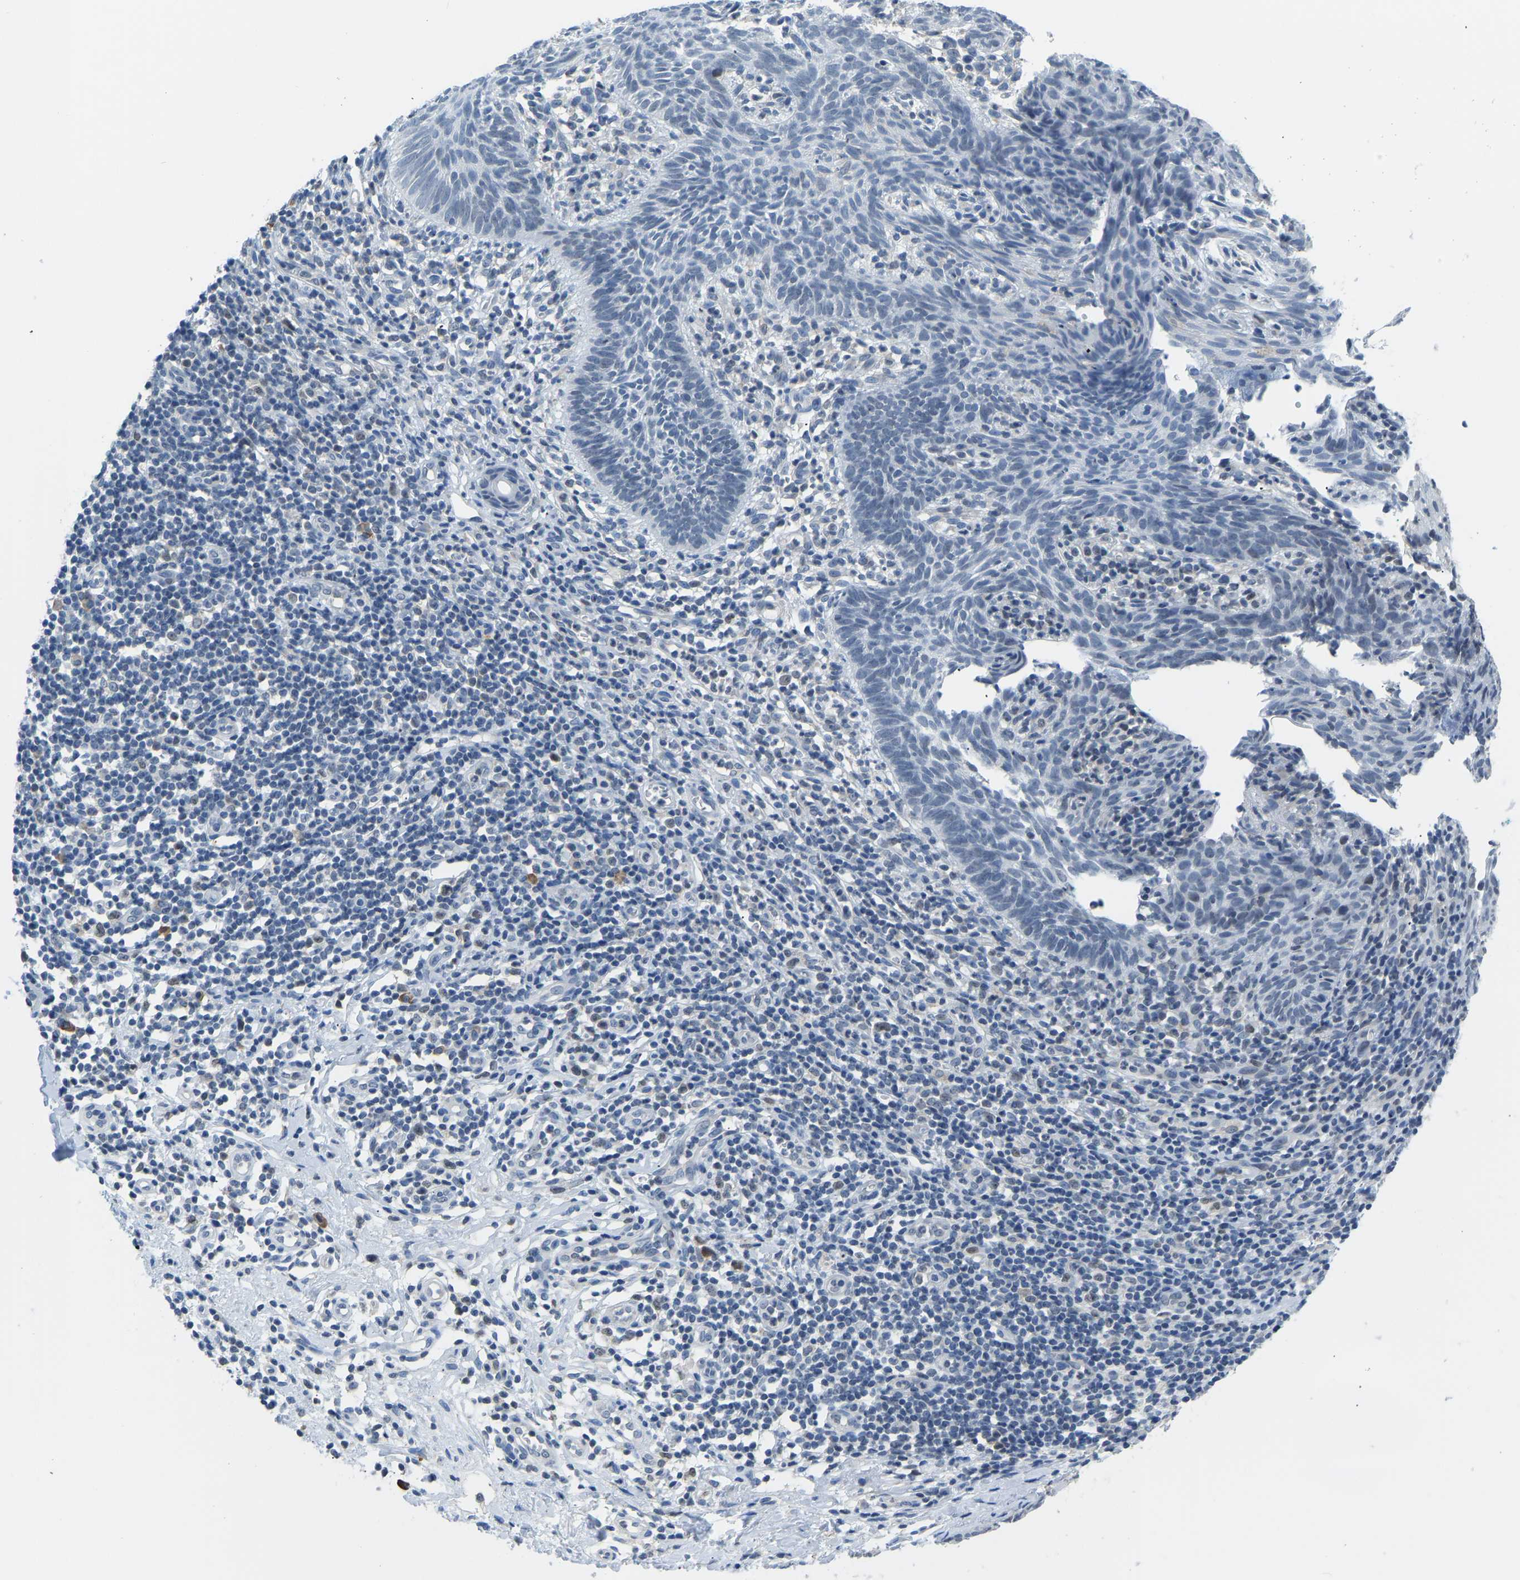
{"staining": {"intensity": "negative", "quantity": "none", "location": "none"}, "tissue": "skin cancer", "cell_type": "Tumor cells", "image_type": "cancer", "snomed": [{"axis": "morphology", "description": "Basal cell carcinoma"}, {"axis": "topography", "description": "Skin"}], "caption": "This is an IHC photomicrograph of skin cancer. There is no expression in tumor cells.", "gene": "VRK1", "patient": {"sex": "male", "age": 60}}